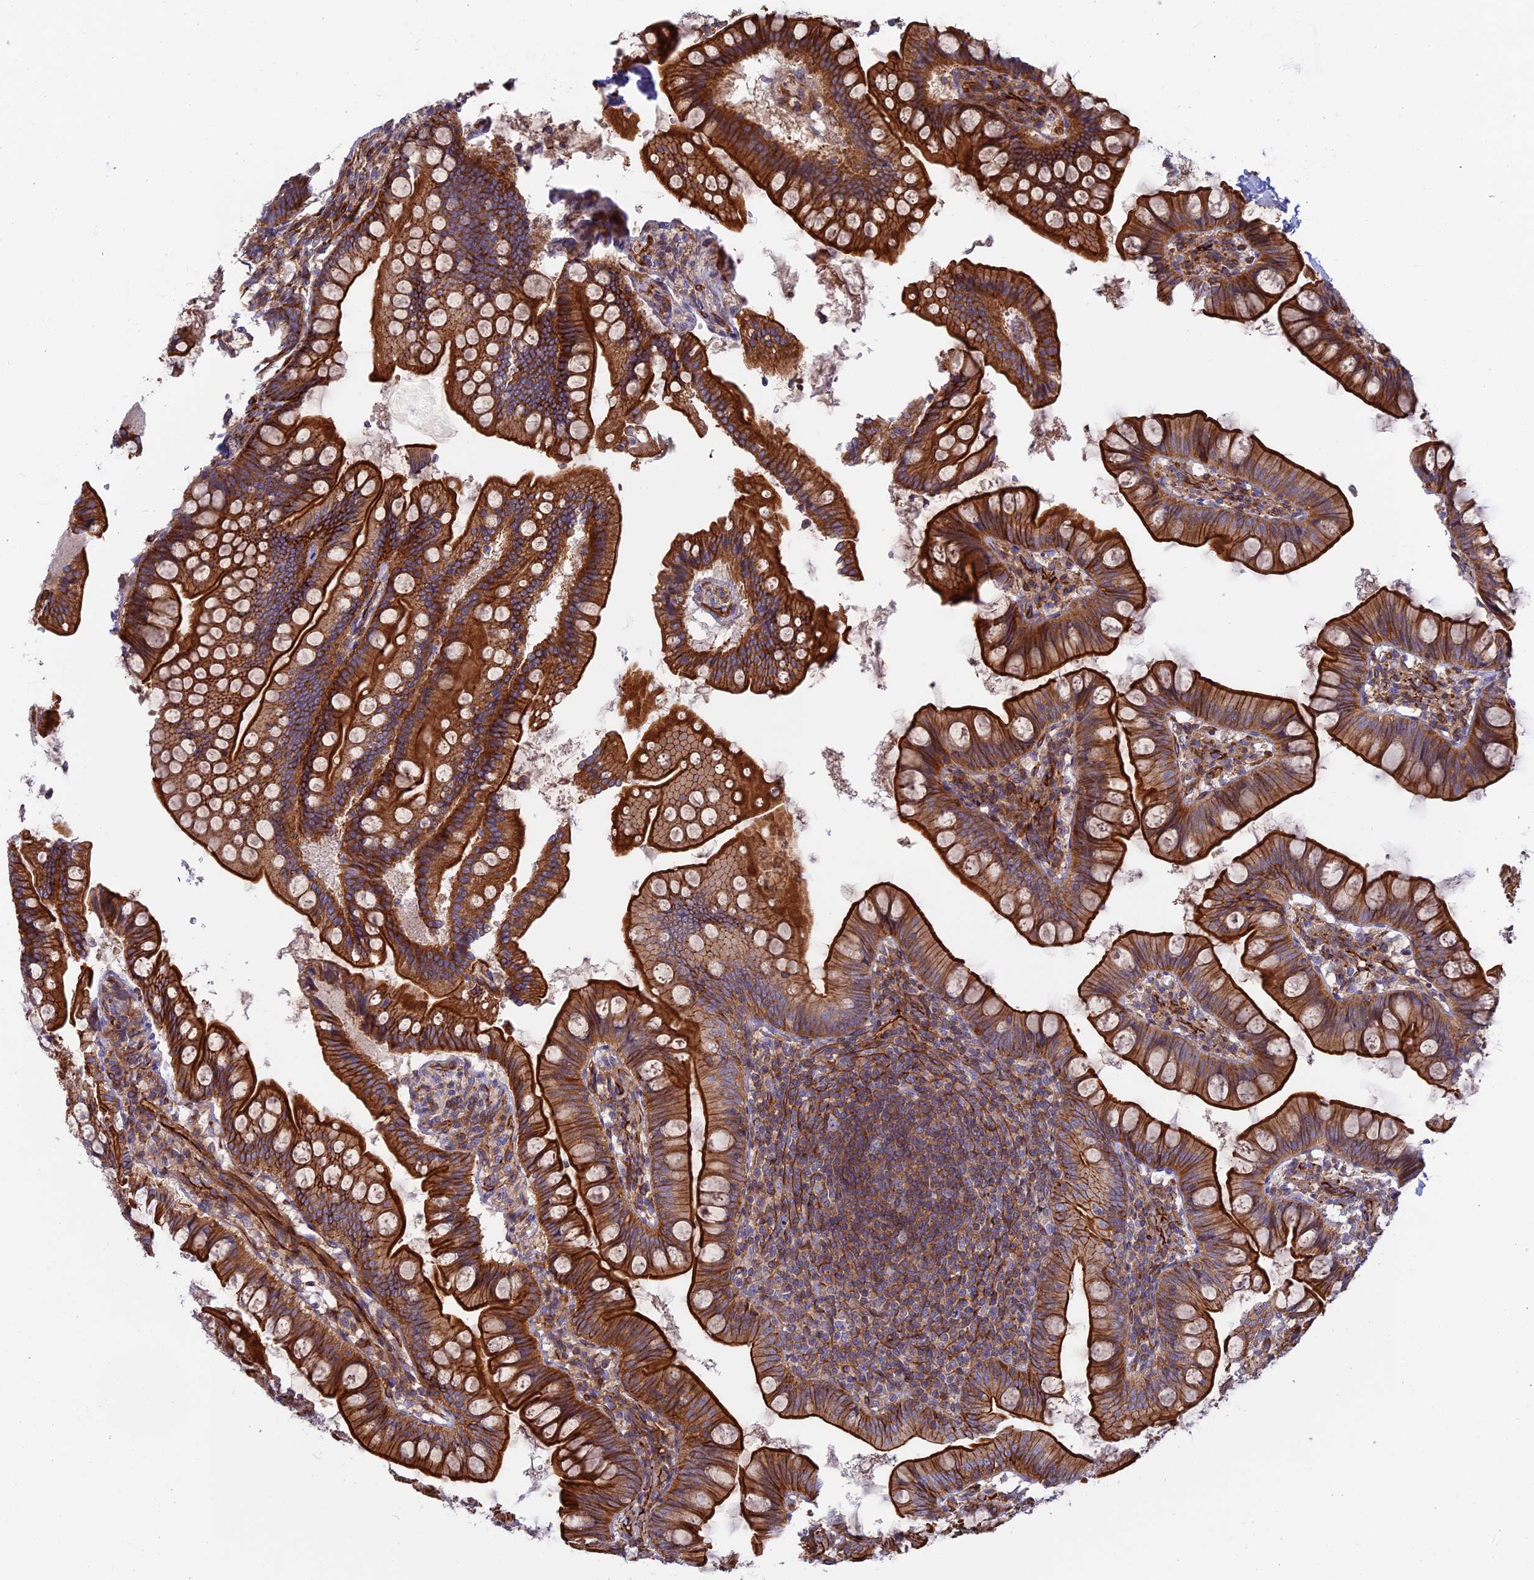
{"staining": {"intensity": "strong", "quantity": ">75%", "location": "cytoplasmic/membranous"}, "tissue": "small intestine", "cell_type": "Glandular cells", "image_type": "normal", "snomed": [{"axis": "morphology", "description": "Normal tissue, NOS"}, {"axis": "topography", "description": "Small intestine"}], "caption": "A high amount of strong cytoplasmic/membranous expression is identified in approximately >75% of glandular cells in unremarkable small intestine.", "gene": "CNBD2", "patient": {"sex": "male", "age": 7}}